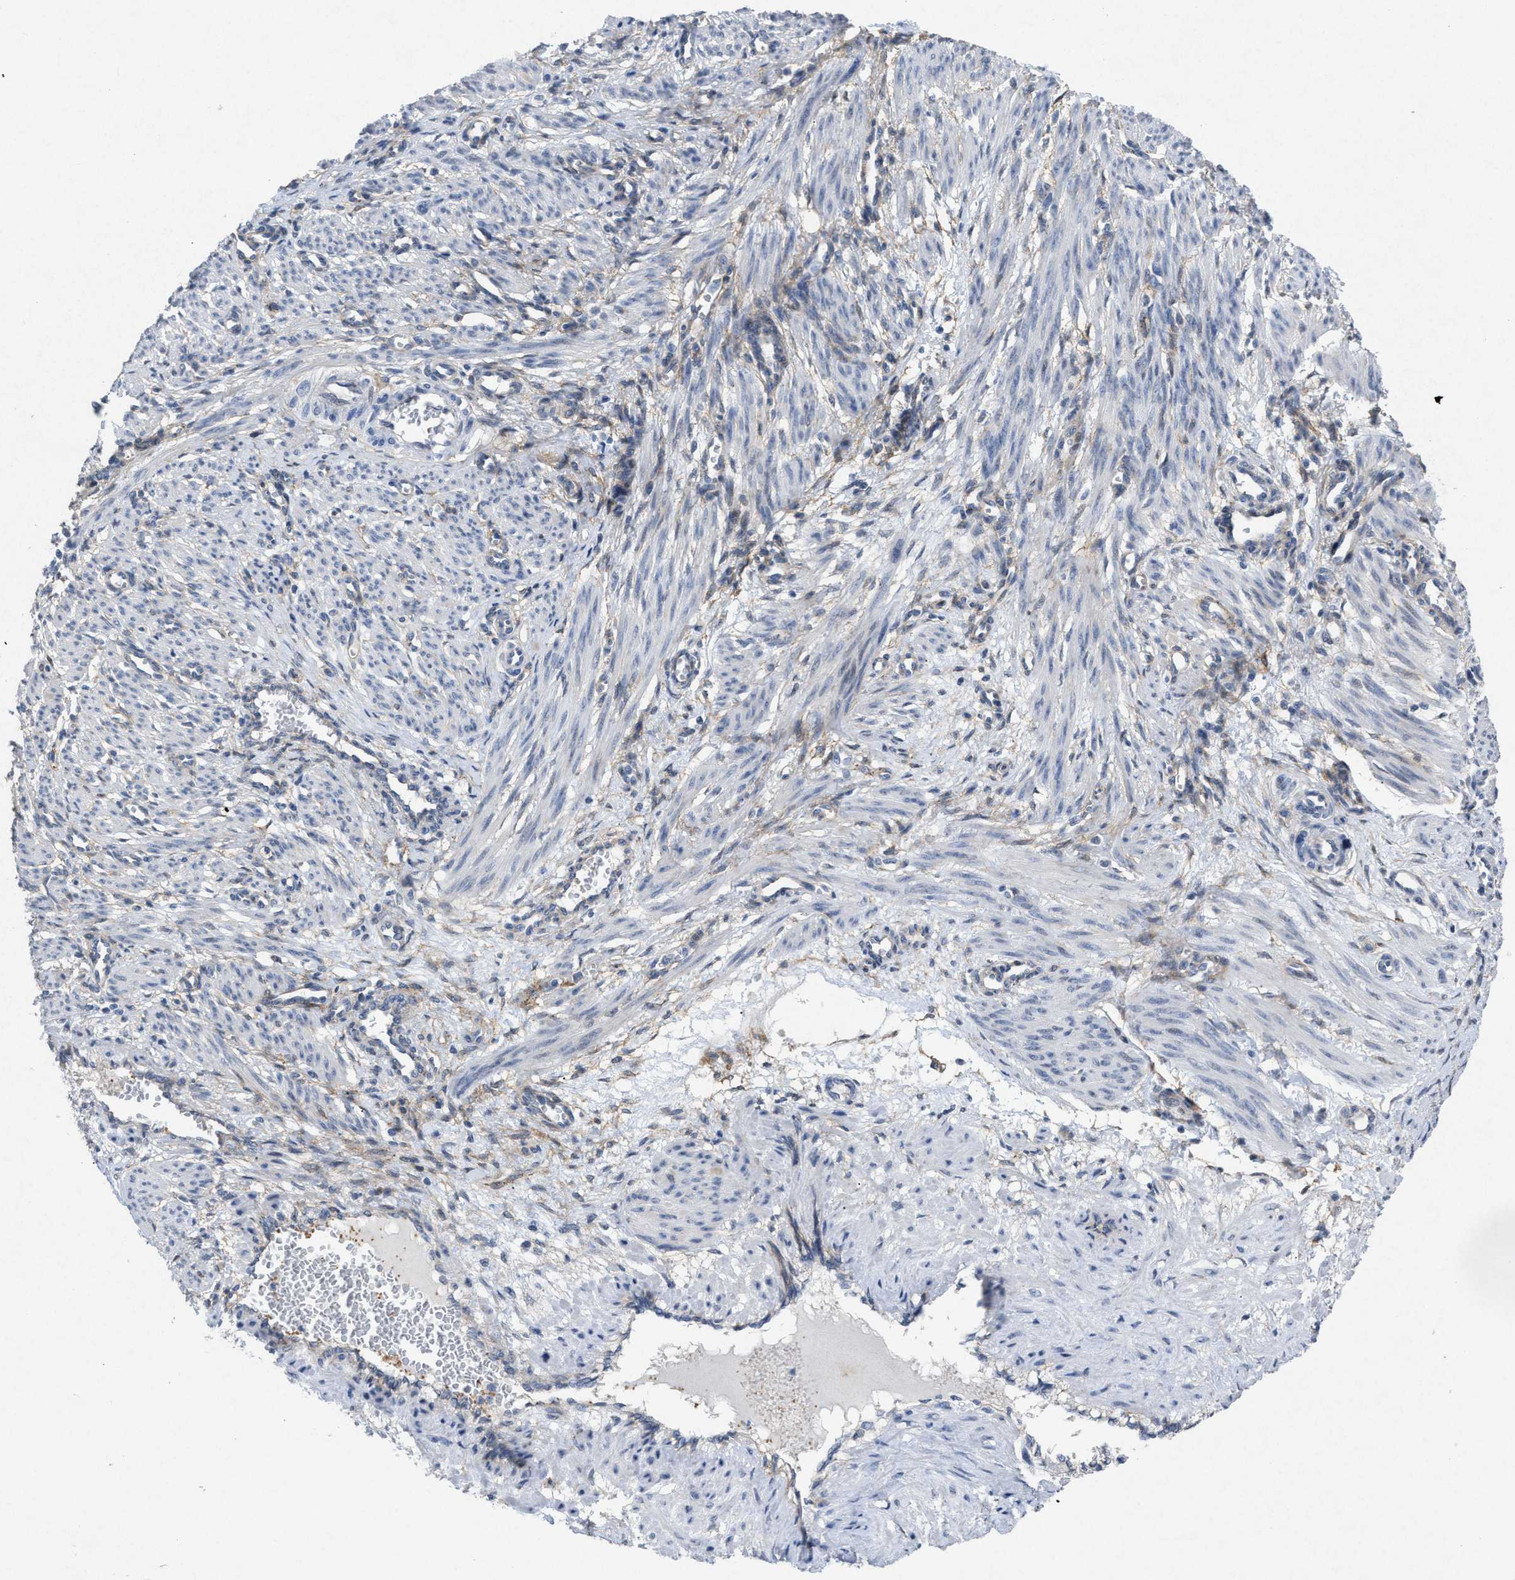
{"staining": {"intensity": "negative", "quantity": "none", "location": "none"}, "tissue": "smooth muscle", "cell_type": "Smooth muscle cells", "image_type": "normal", "snomed": [{"axis": "morphology", "description": "Normal tissue, NOS"}, {"axis": "topography", "description": "Endometrium"}], "caption": "Human smooth muscle stained for a protein using IHC displays no positivity in smooth muscle cells.", "gene": "PDGFRA", "patient": {"sex": "female", "age": 33}}